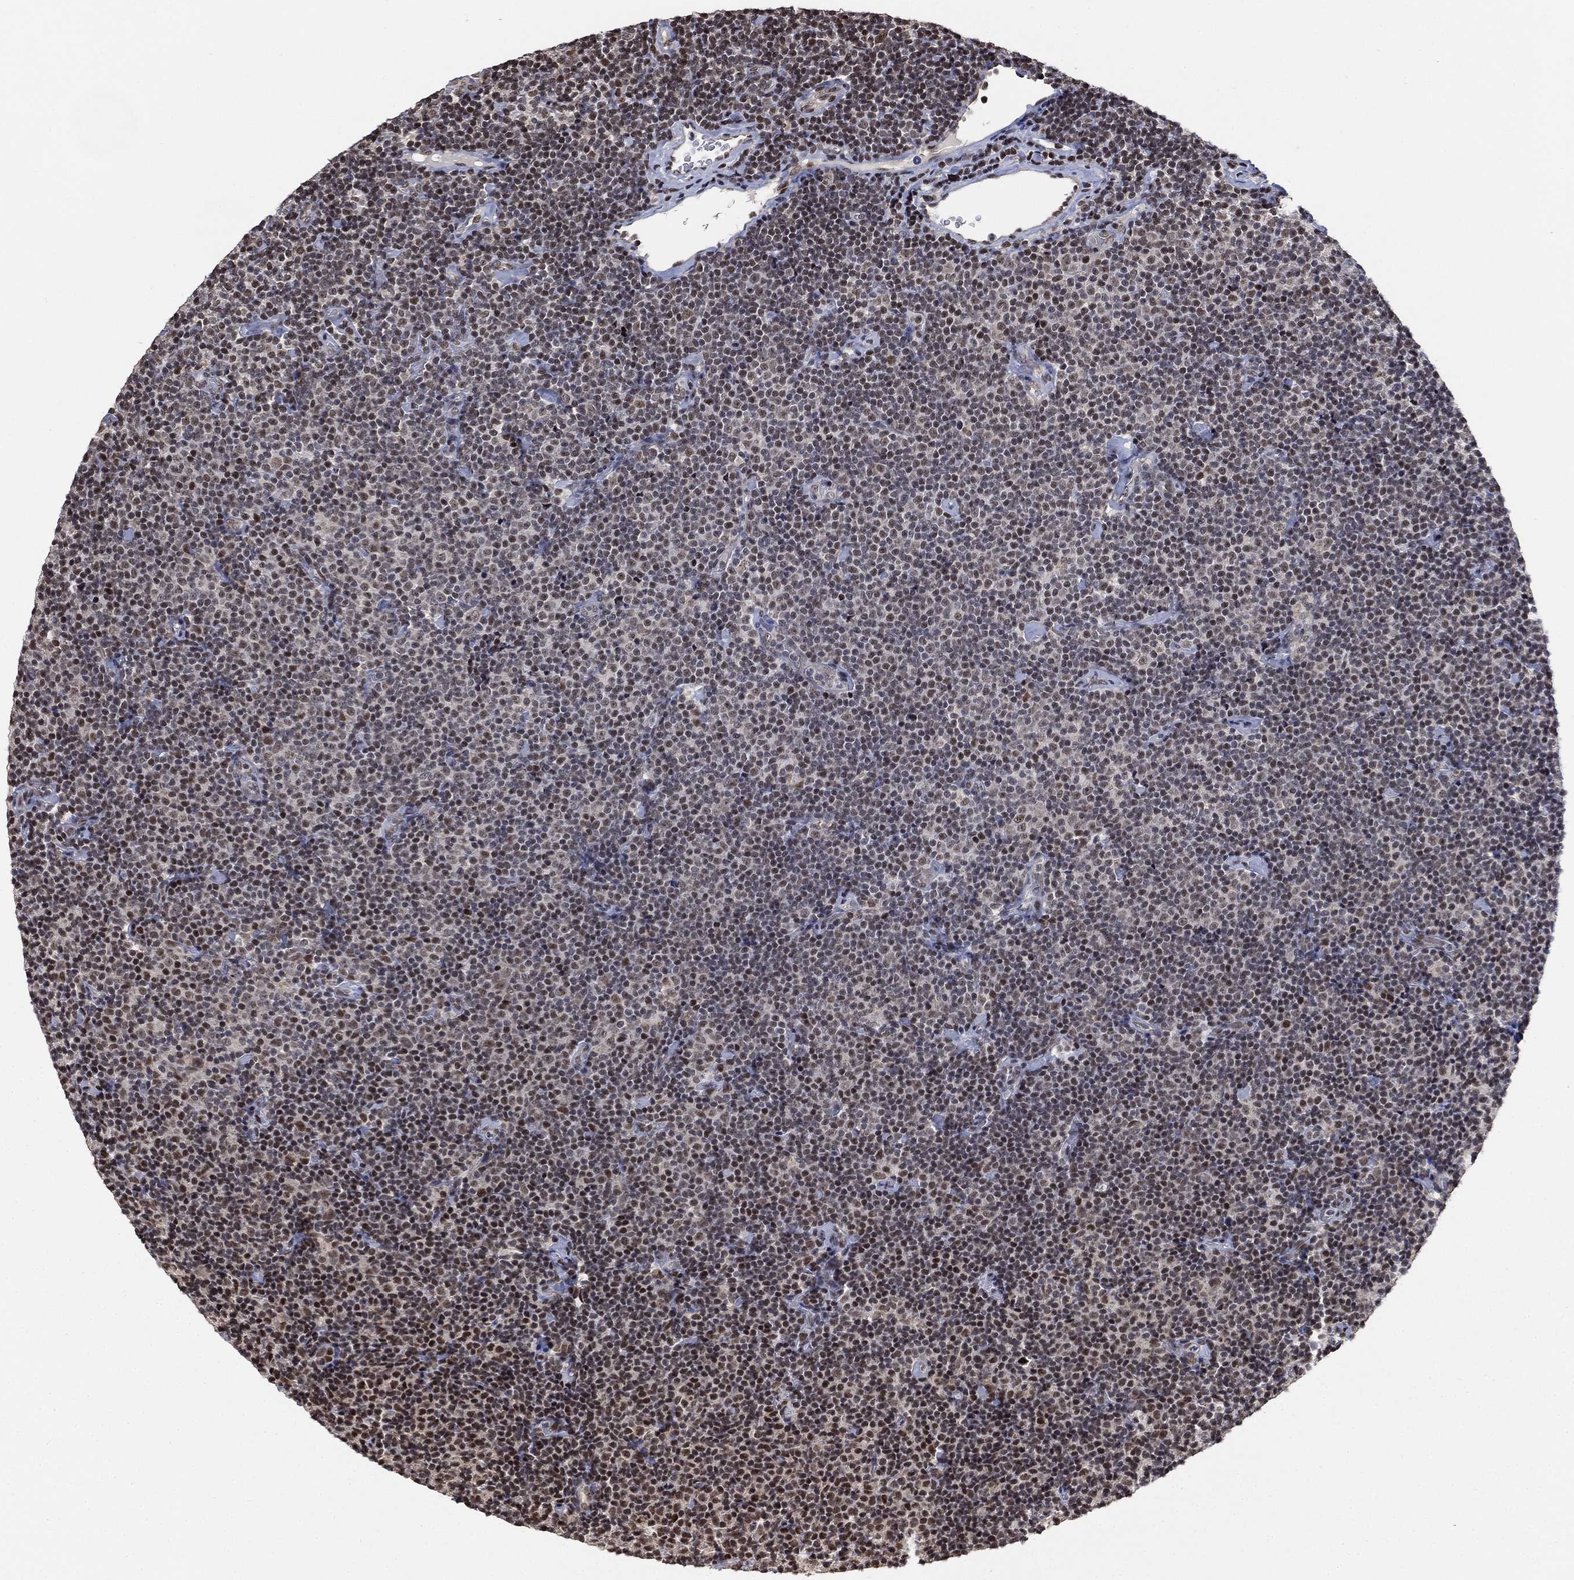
{"staining": {"intensity": "moderate", "quantity": "25%-75%", "location": "nuclear"}, "tissue": "lymphoma", "cell_type": "Tumor cells", "image_type": "cancer", "snomed": [{"axis": "morphology", "description": "Malignant lymphoma, non-Hodgkin's type, Low grade"}, {"axis": "topography", "description": "Lymph node"}], "caption": "Immunohistochemical staining of lymphoma shows moderate nuclear protein positivity in approximately 25%-75% of tumor cells. Ihc stains the protein in brown and the nuclei are stained blue.", "gene": "ZSCAN30", "patient": {"sex": "male", "age": 81}}